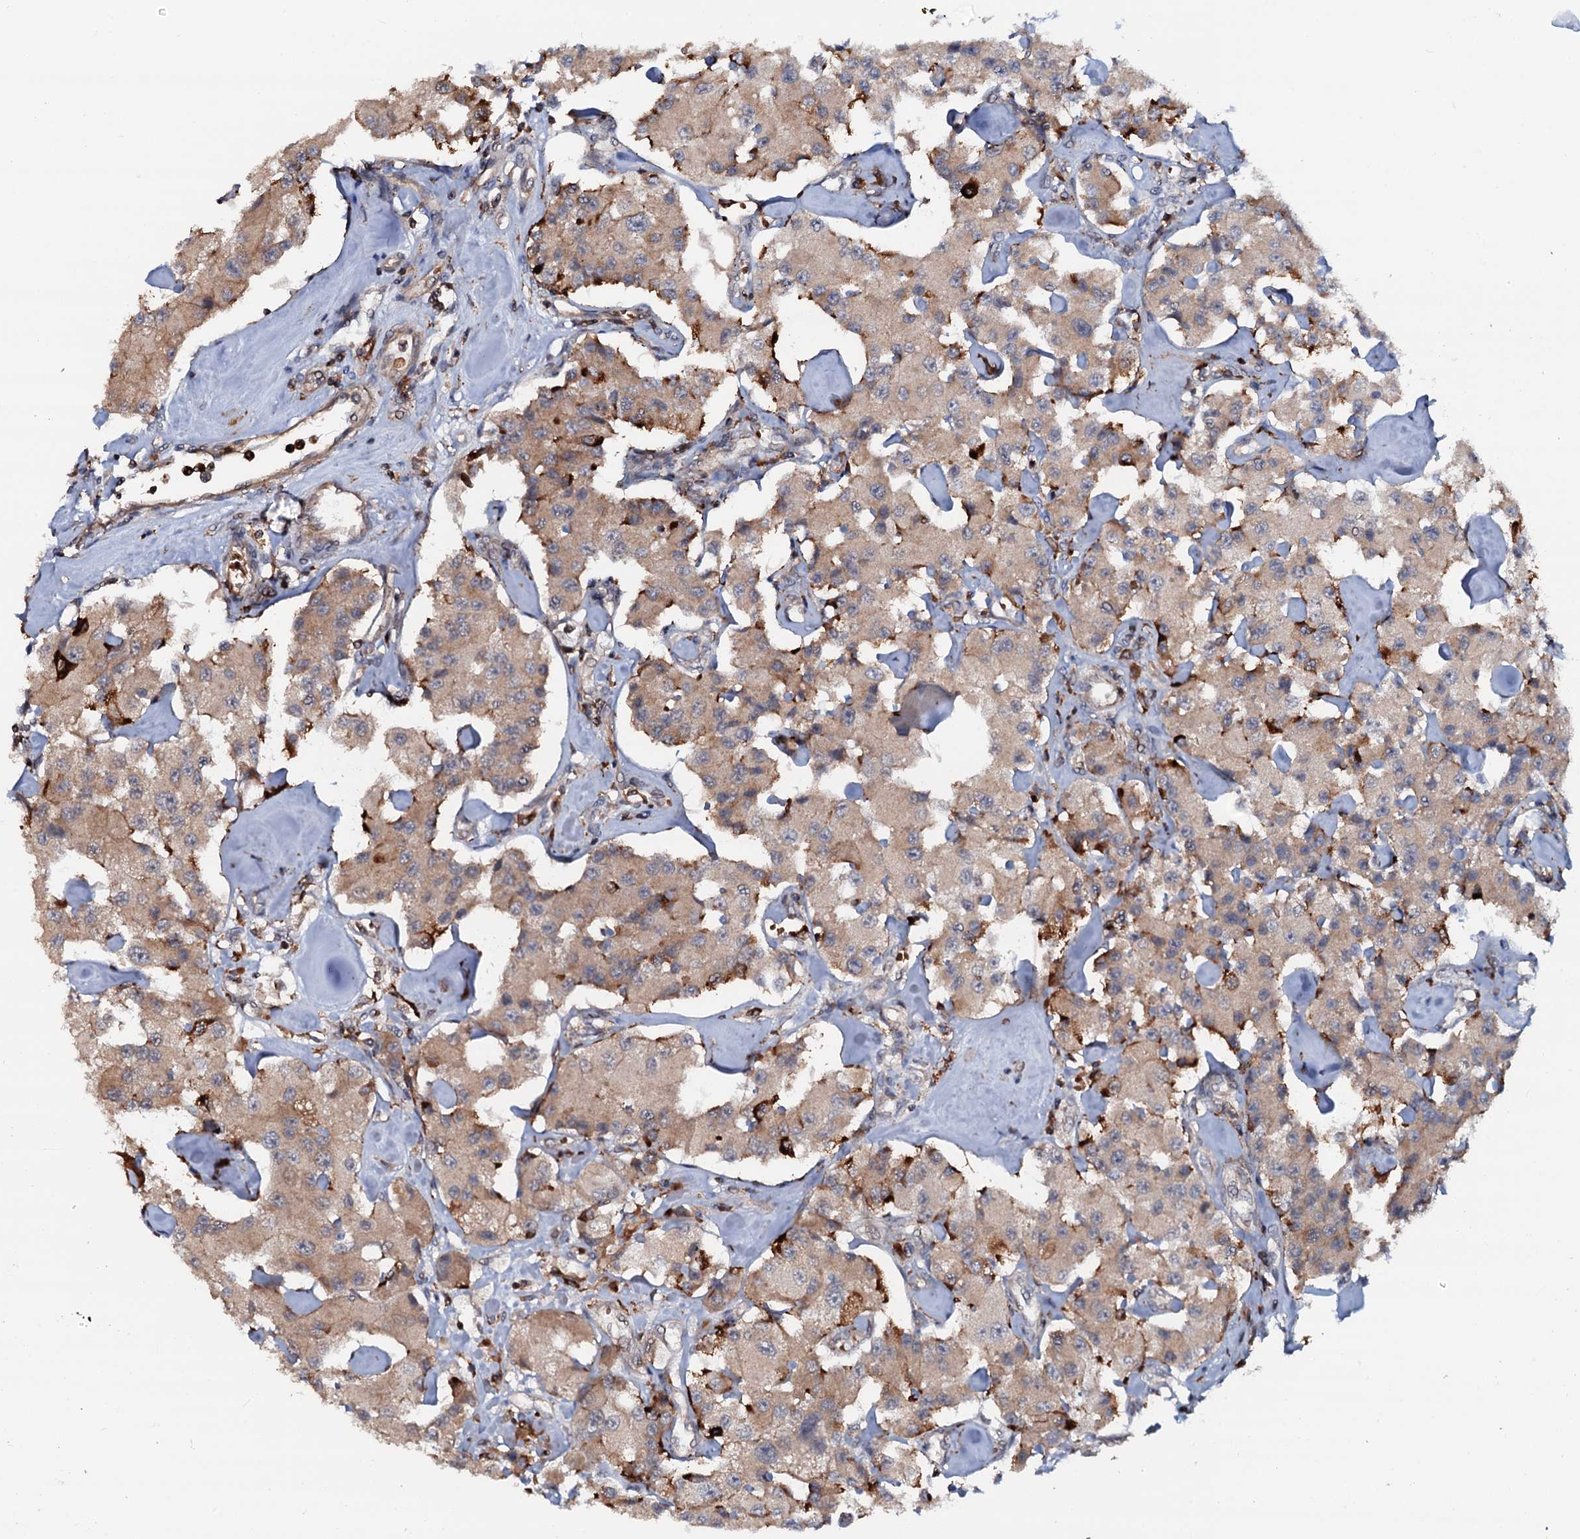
{"staining": {"intensity": "weak", "quantity": ">75%", "location": "cytoplasmic/membranous"}, "tissue": "carcinoid", "cell_type": "Tumor cells", "image_type": "cancer", "snomed": [{"axis": "morphology", "description": "Carcinoid, malignant, NOS"}, {"axis": "topography", "description": "Pancreas"}], "caption": "High-power microscopy captured an immunohistochemistry (IHC) micrograph of carcinoid, revealing weak cytoplasmic/membranous expression in about >75% of tumor cells.", "gene": "VAMP8", "patient": {"sex": "male", "age": 41}}